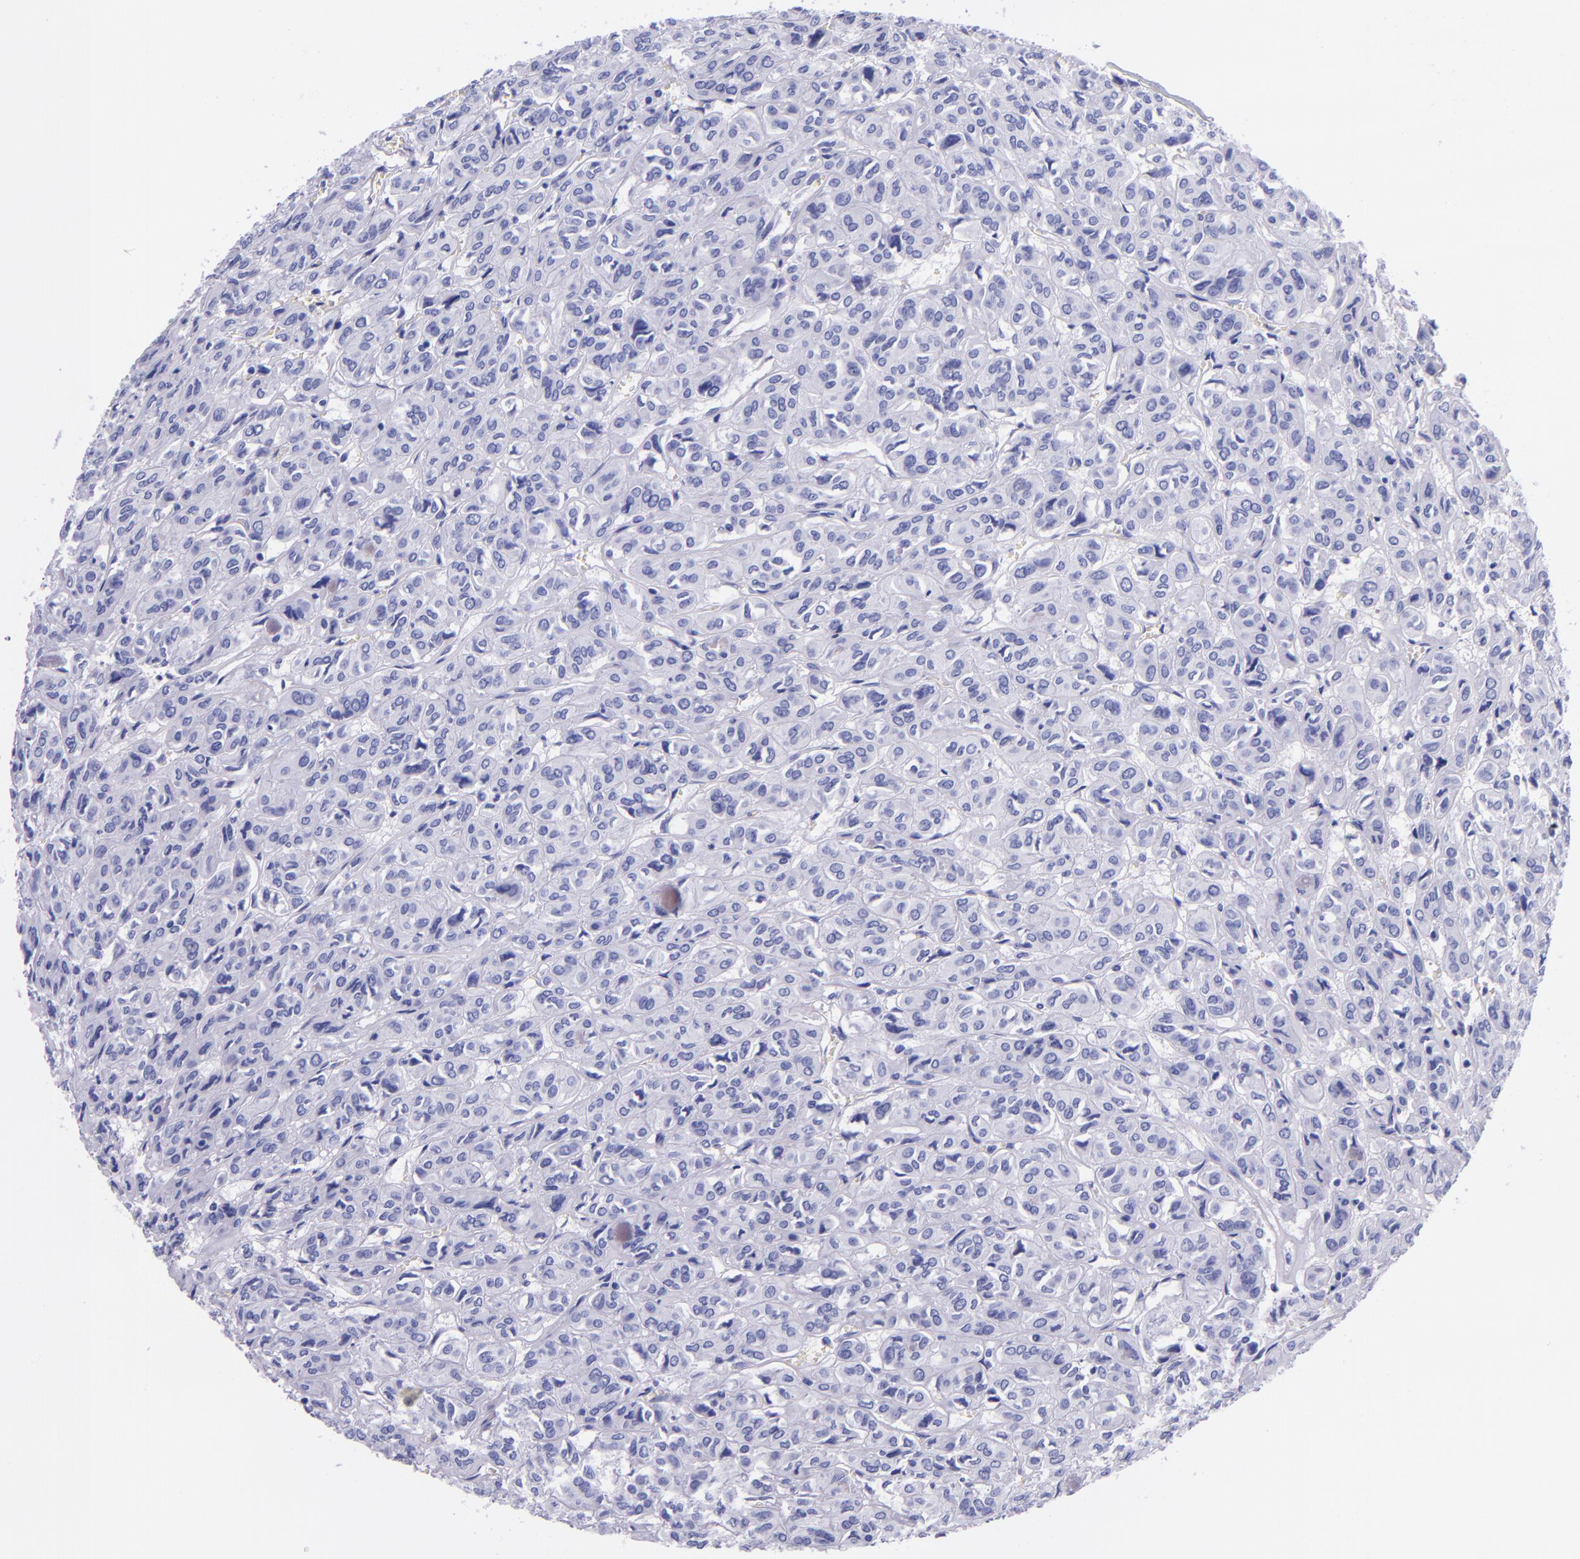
{"staining": {"intensity": "negative", "quantity": "none", "location": "none"}, "tissue": "thyroid cancer", "cell_type": "Tumor cells", "image_type": "cancer", "snomed": [{"axis": "morphology", "description": "Follicular adenoma carcinoma, NOS"}, {"axis": "topography", "description": "Thyroid gland"}], "caption": "Protein analysis of thyroid cancer displays no significant positivity in tumor cells. (Brightfield microscopy of DAB immunohistochemistry at high magnification).", "gene": "SLPI", "patient": {"sex": "female", "age": 71}}